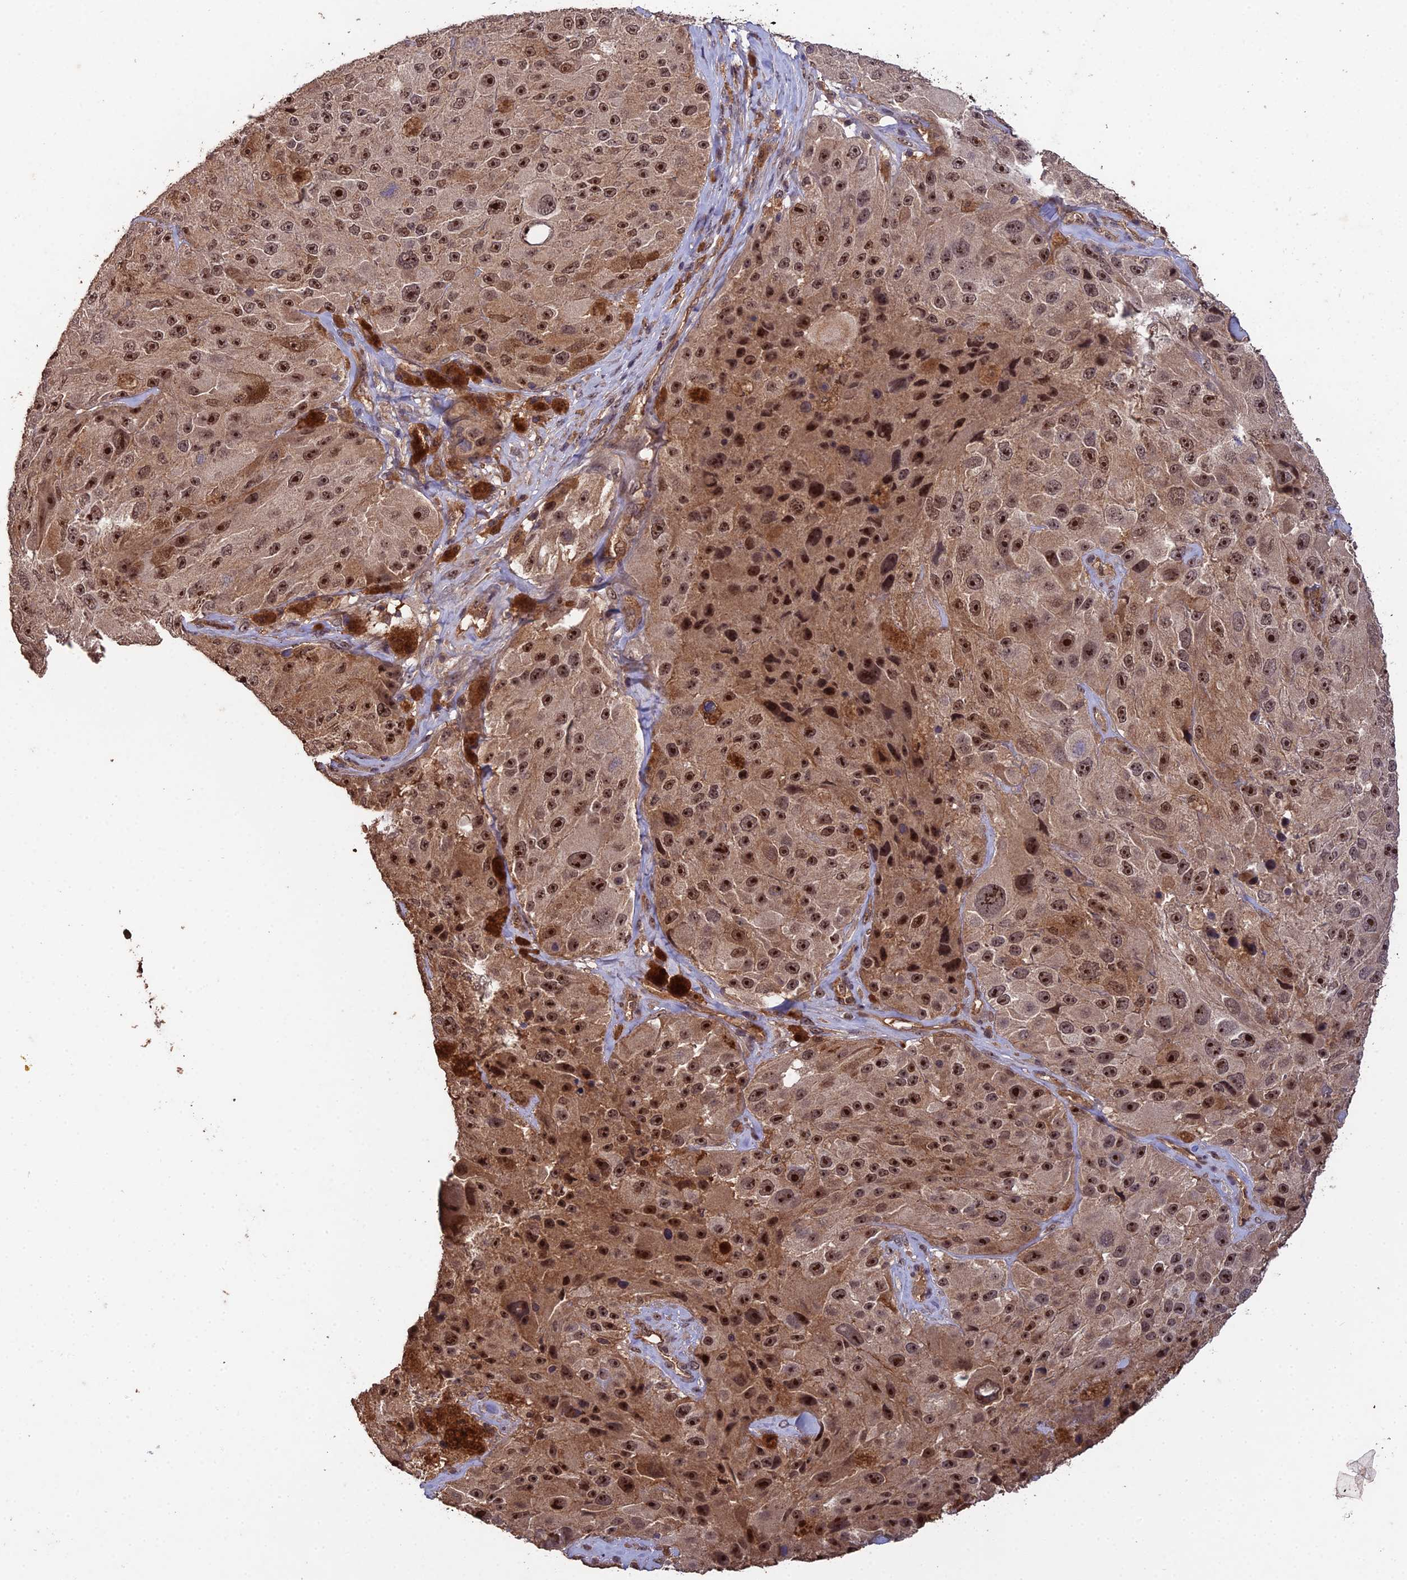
{"staining": {"intensity": "strong", "quantity": ">75%", "location": "cytoplasmic/membranous,nuclear"}, "tissue": "melanoma", "cell_type": "Tumor cells", "image_type": "cancer", "snomed": [{"axis": "morphology", "description": "Malignant melanoma, Metastatic site"}, {"axis": "topography", "description": "Lymph node"}], "caption": "A brown stain highlights strong cytoplasmic/membranous and nuclear staining of a protein in malignant melanoma (metastatic site) tumor cells. (DAB (3,3'-diaminobenzidine) IHC with brightfield microscopy, high magnification).", "gene": "RALGAPA2", "patient": {"sex": "male", "age": 62}}